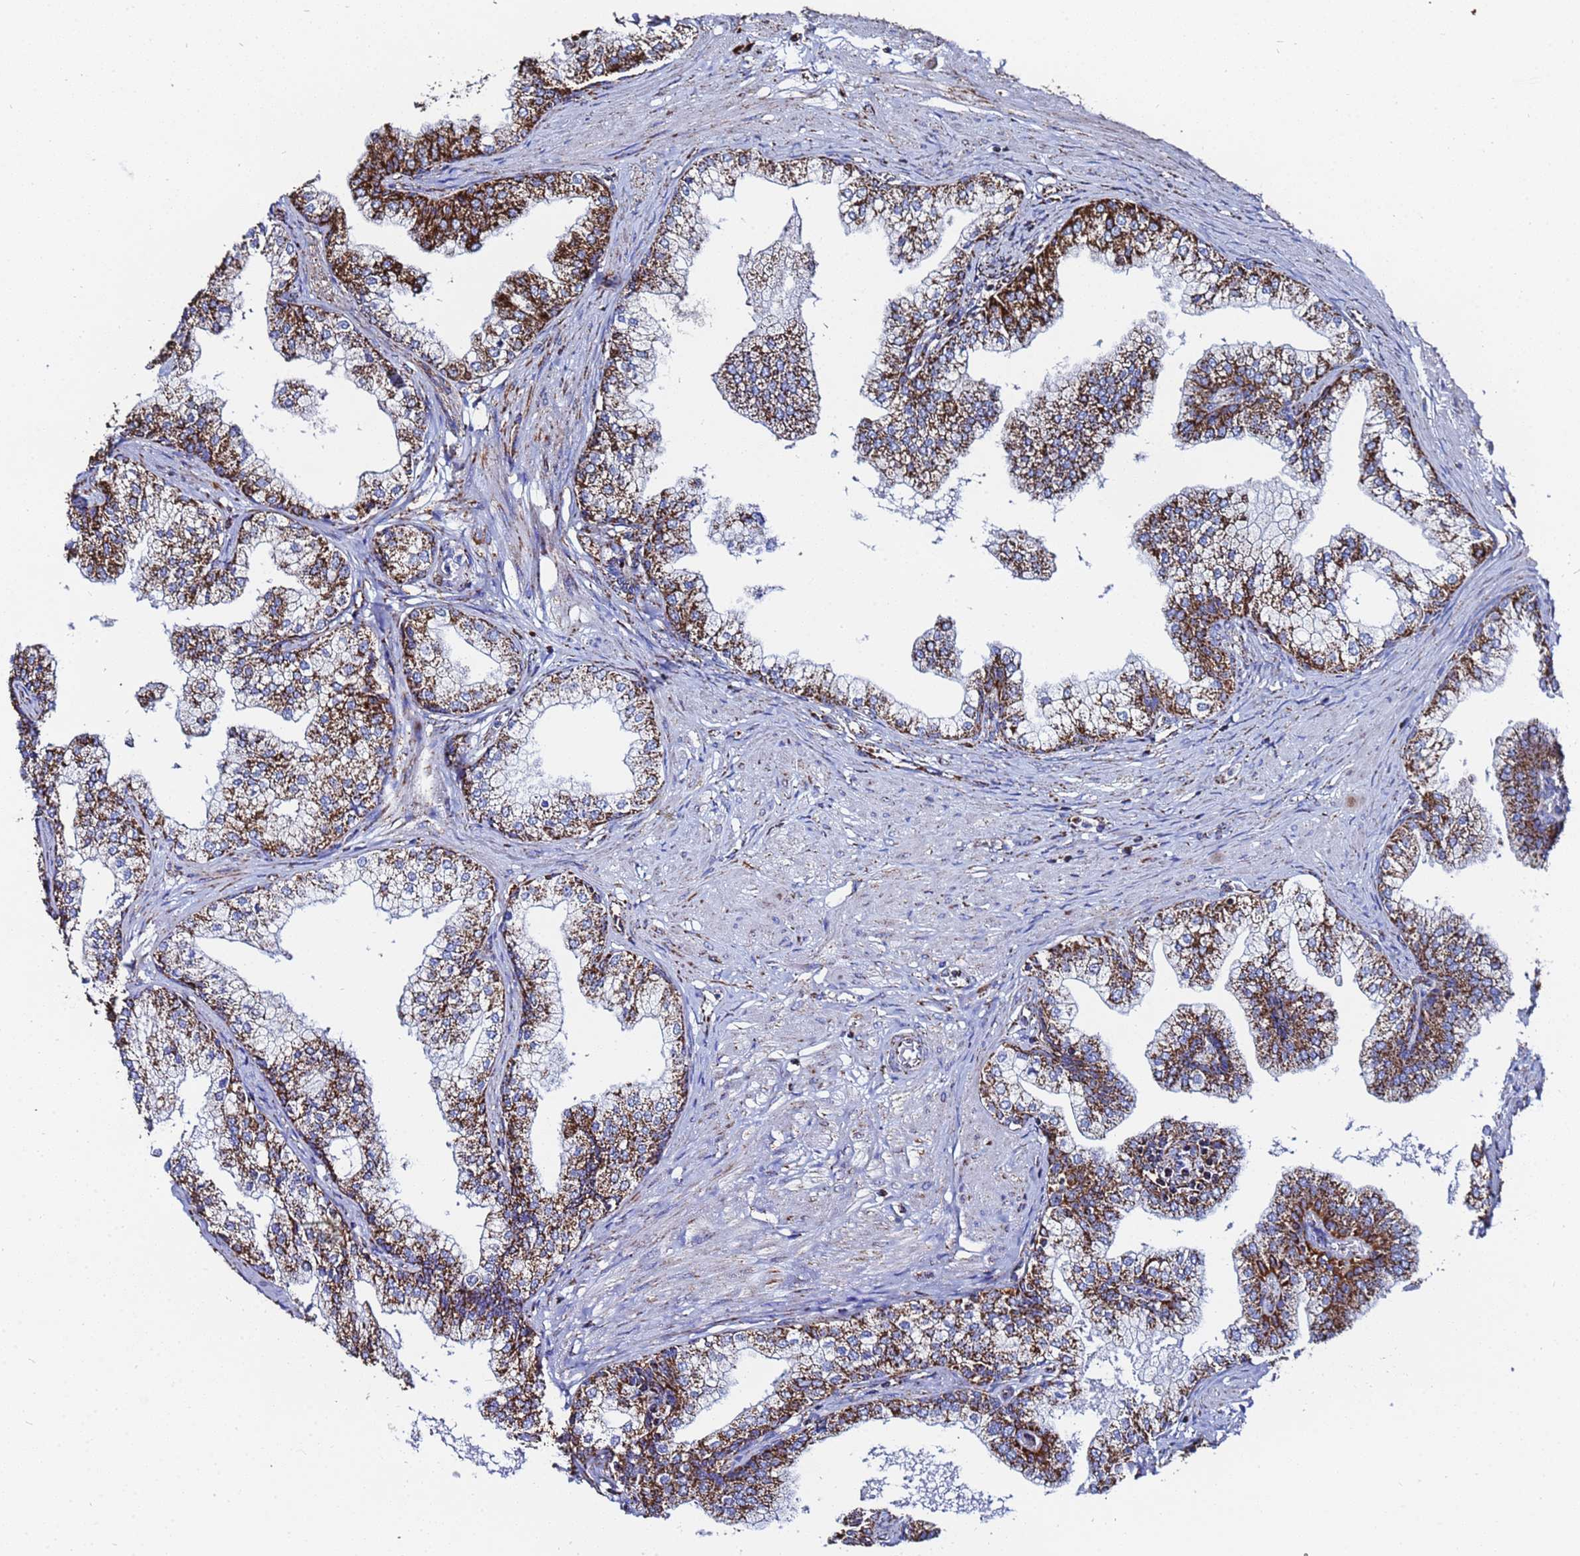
{"staining": {"intensity": "strong", "quantity": ">75%", "location": "cytoplasmic/membranous"}, "tissue": "prostate", "cell_type": "Glandular cells", "image_type": "normal", "snomed": [{"axis": "morphology", "description": "Normal tissue, NOS"}, {"axis": "topography", "description": "Prostate"}], "caption": "Immunohistochemical staining of unremarkable prostate reveals high levels of strong cytoplasmic/membranous staining in about >75% of glandular cells.", "gene": "GLUD1", "patient": {"sex": "male", "age": 60}}